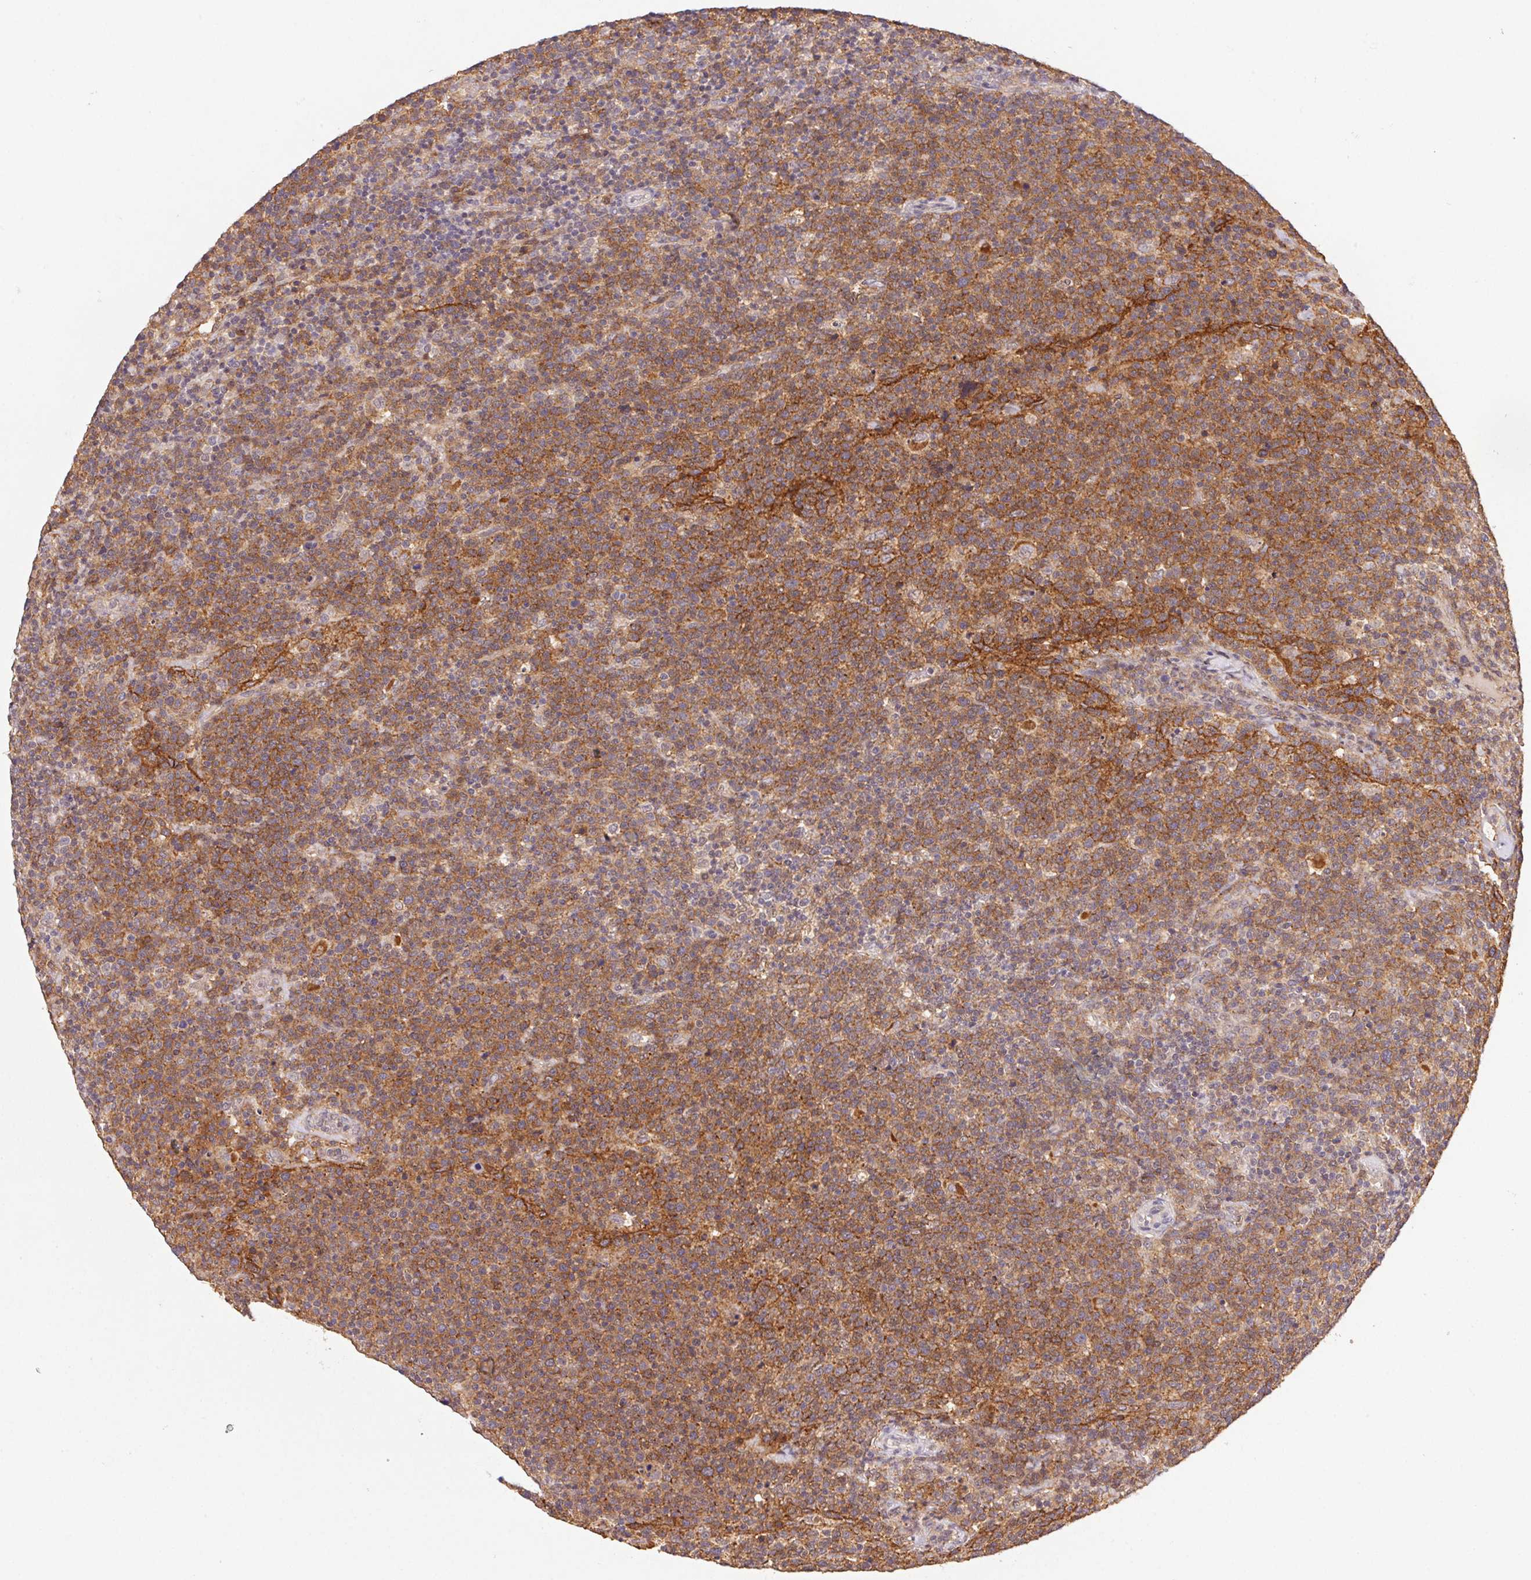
{"staining": {"intensity": "moderate", "quantity": ">75%", "location": "cytoplasmic/membranous"}, "tissue": "lymphoma", "cell_type": "Tumor cells", "image_type": "cancer", "snomed": [{"axis": "morphology", "description": "Malignant lymphoma, non-Hodgkin's type, High grade"}, {"axis": "topography", "description": "Lymph node"}], "caption": "Lymphoma stained with a brown dye shows moderate cytoplasmic/membranous positive staining in approximately >75% of tumor cells.", "gene": "SLC52A2", "patient": {"sex": "male", "age": 61}}